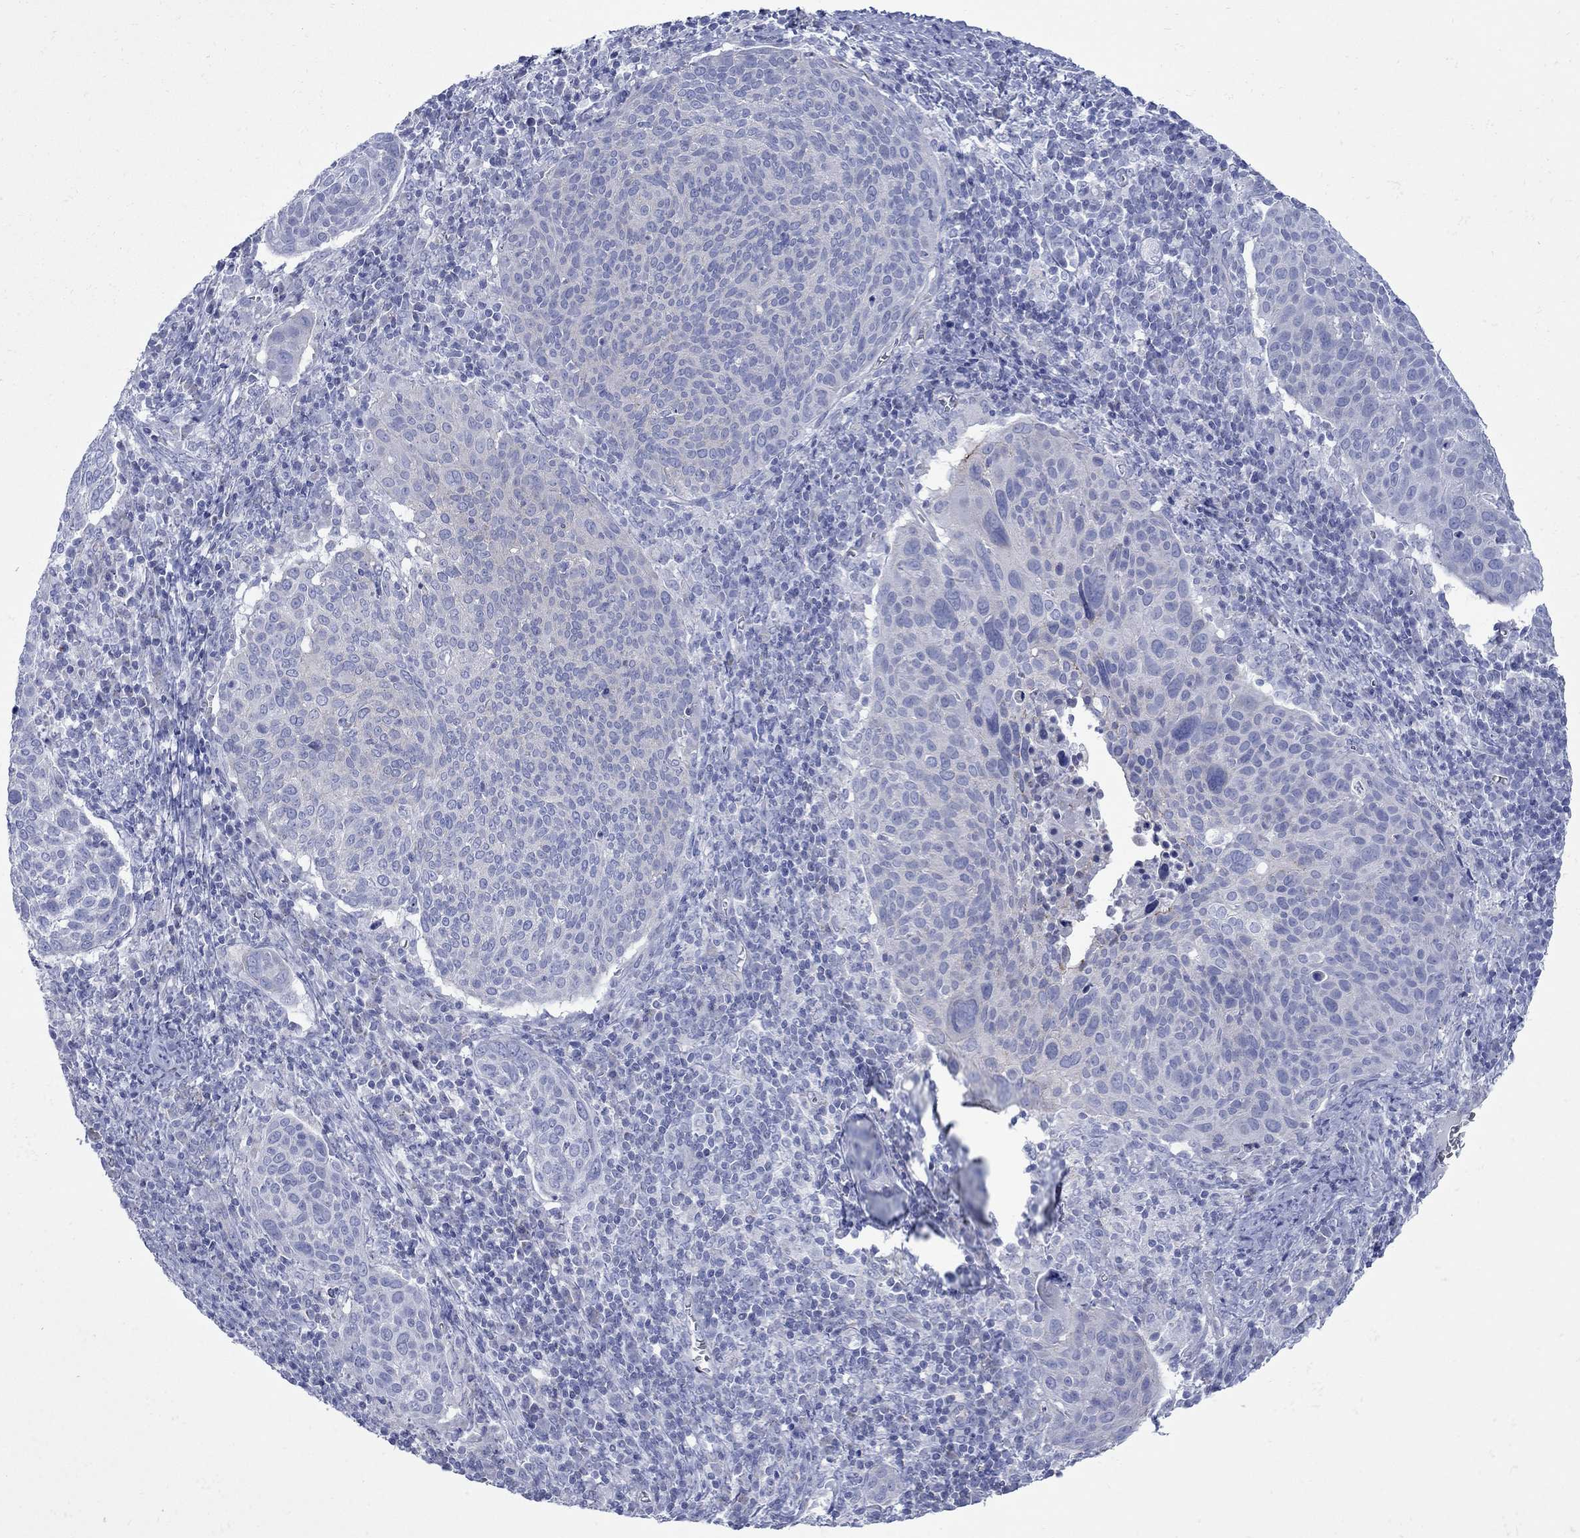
{"staining": {"intensity": "negative", "quantity": "none", "location": "none"}, "tissue": "cervical cancer", "cell_type": "Tumor cells", "image_type": "cancer", "snomed": [{"axis": "morphology", "description": "Squamous cell carcinoma, NOS"}, {"axis": "topography", "description": "Cervix"}], "caption": "The histopathology image displays no staining of tumor cells in squamous cell carcinoma (cervical). The staining was performed using DAB (3,3'-diaminobenzidine) to visualize the protein expression in brown, while the nuclei were stained in blue with hematoxylin (Magnification: 20x).", "gene": "PDZD3", "patient": {"sex": "female", "age": 39}}